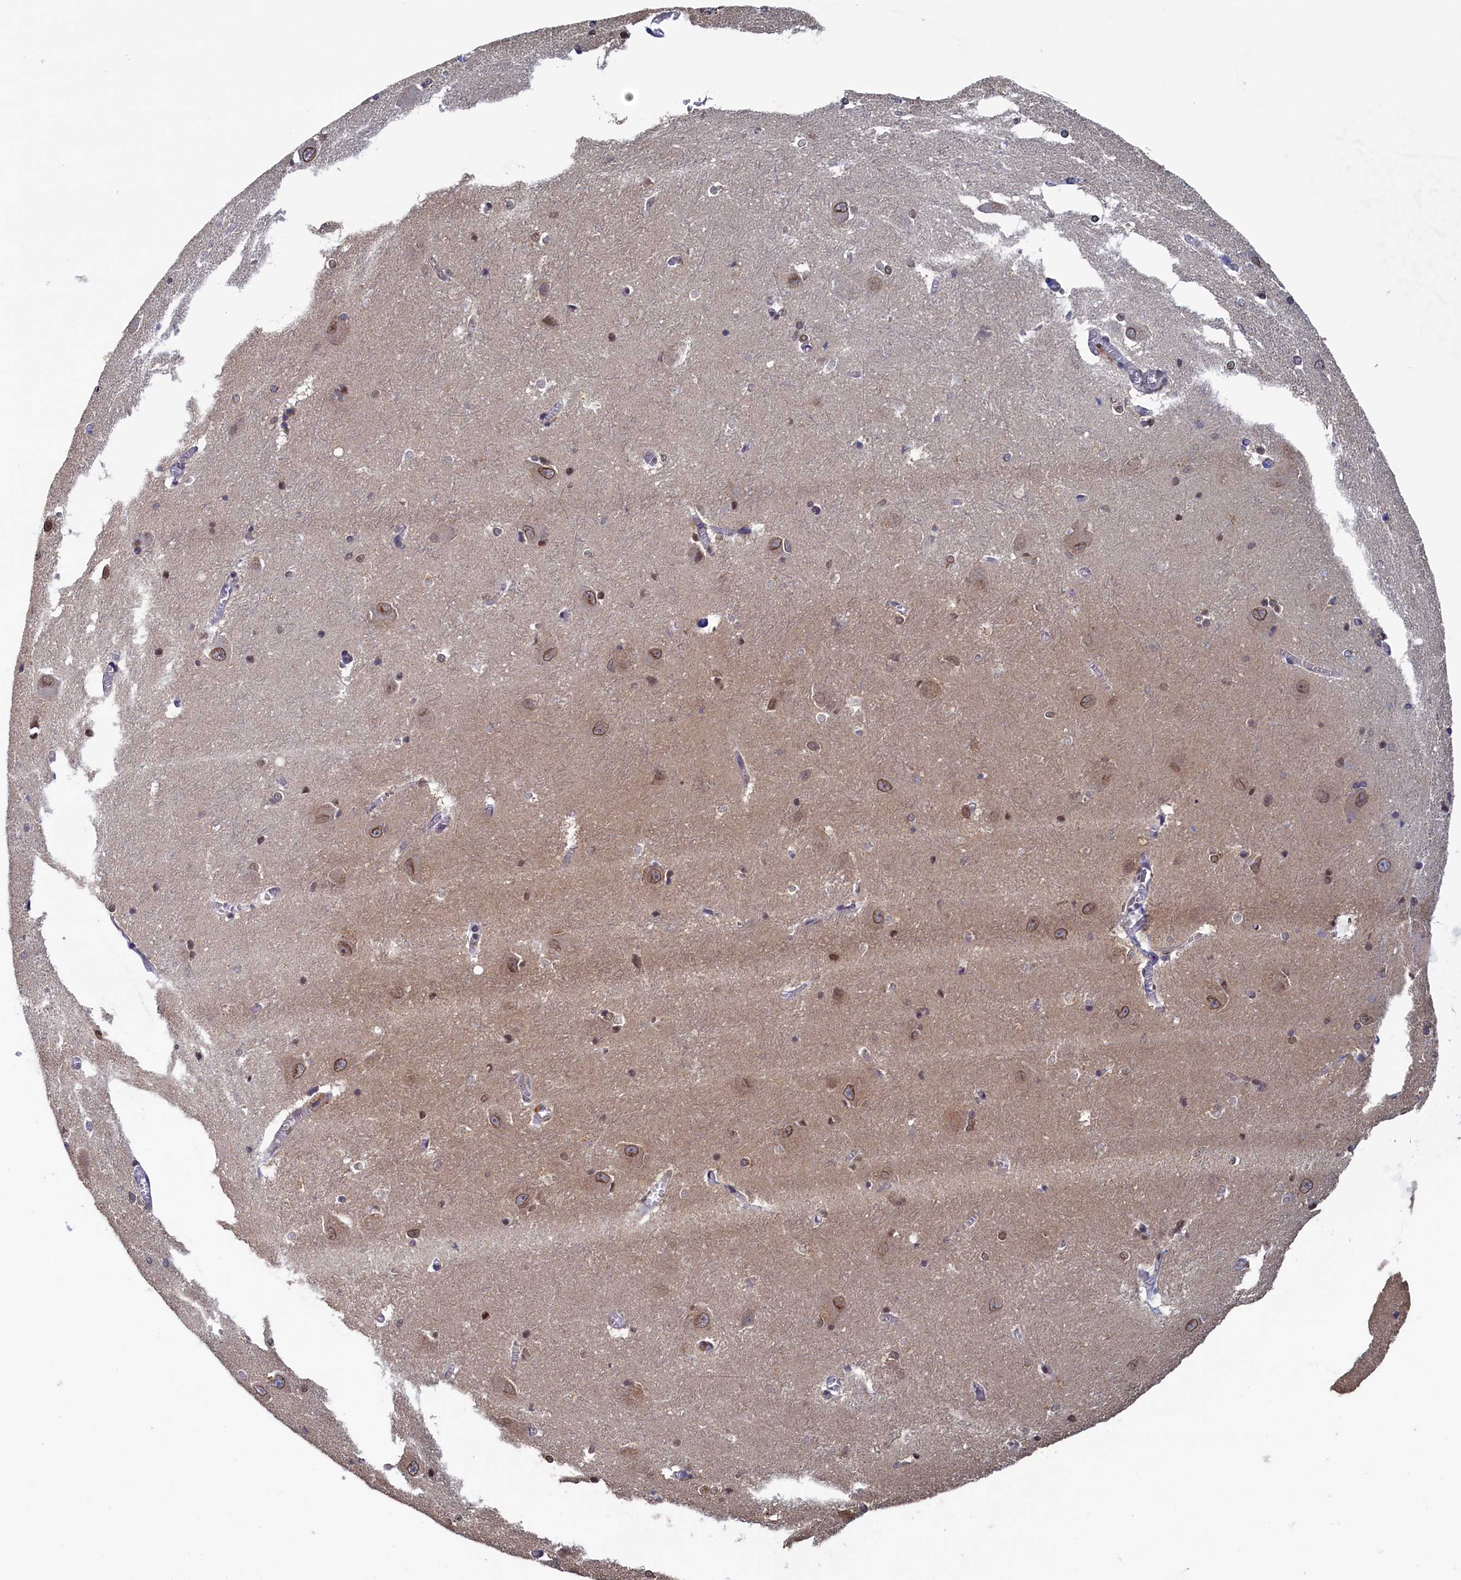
{"staining": {"intensity": "moderate", "quantity": "<25%", "location": "nuclear"}, "tissue": "caudate", "cell_type": "Glial cells", "image_type": "normal", "snomed": [{"axis": "morphology", "description": "Normal tissue, NOS"}, {"axis": "topography", "description": "Lateral ventricle wall"}], "caption": "Caudate stained with DAB immunohistochemistry (IHC) demonstrates low levels of moderate nuclear expression in about <25% of glial cells.", "gene": "AHCY", "patient": {"sex": "male", "age": 37}}